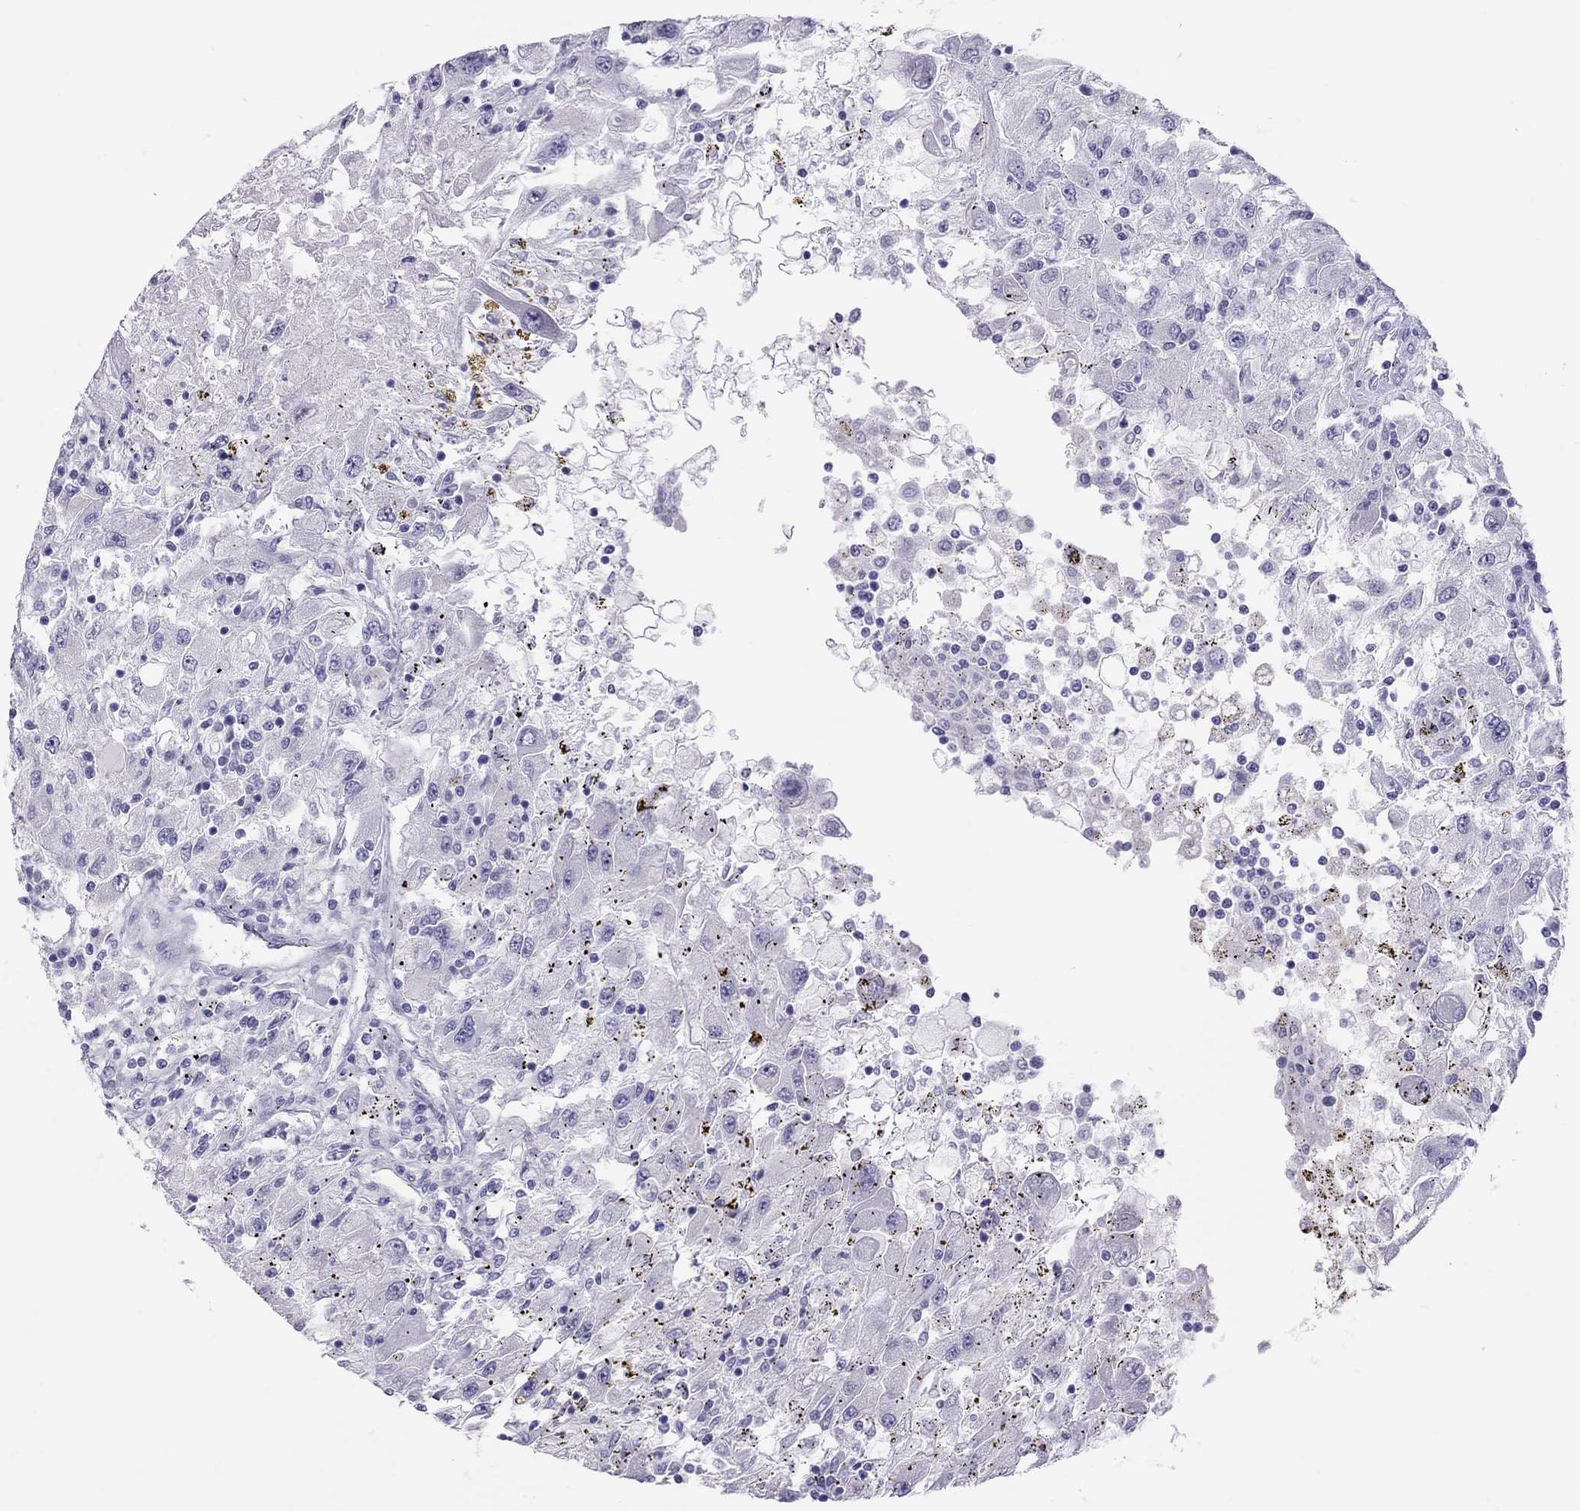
{"staining": {"intensity": "negative", "quantity": "none", "location": "none"}, "tissue": "renal cancer", "cell_type": "Tumor cells", "image_type": "cancer", "snomed": [{"axis": "morphology", "description": "Adenocarcinoma, NOS"}, {"axis": "topography", "description": "Kidney"}], "caption": "There is no significant positivity in tumor cells of renal adenocarcinoma.", "gene": "PSMB11", "patient": {"sex": "female", "age": 67}}